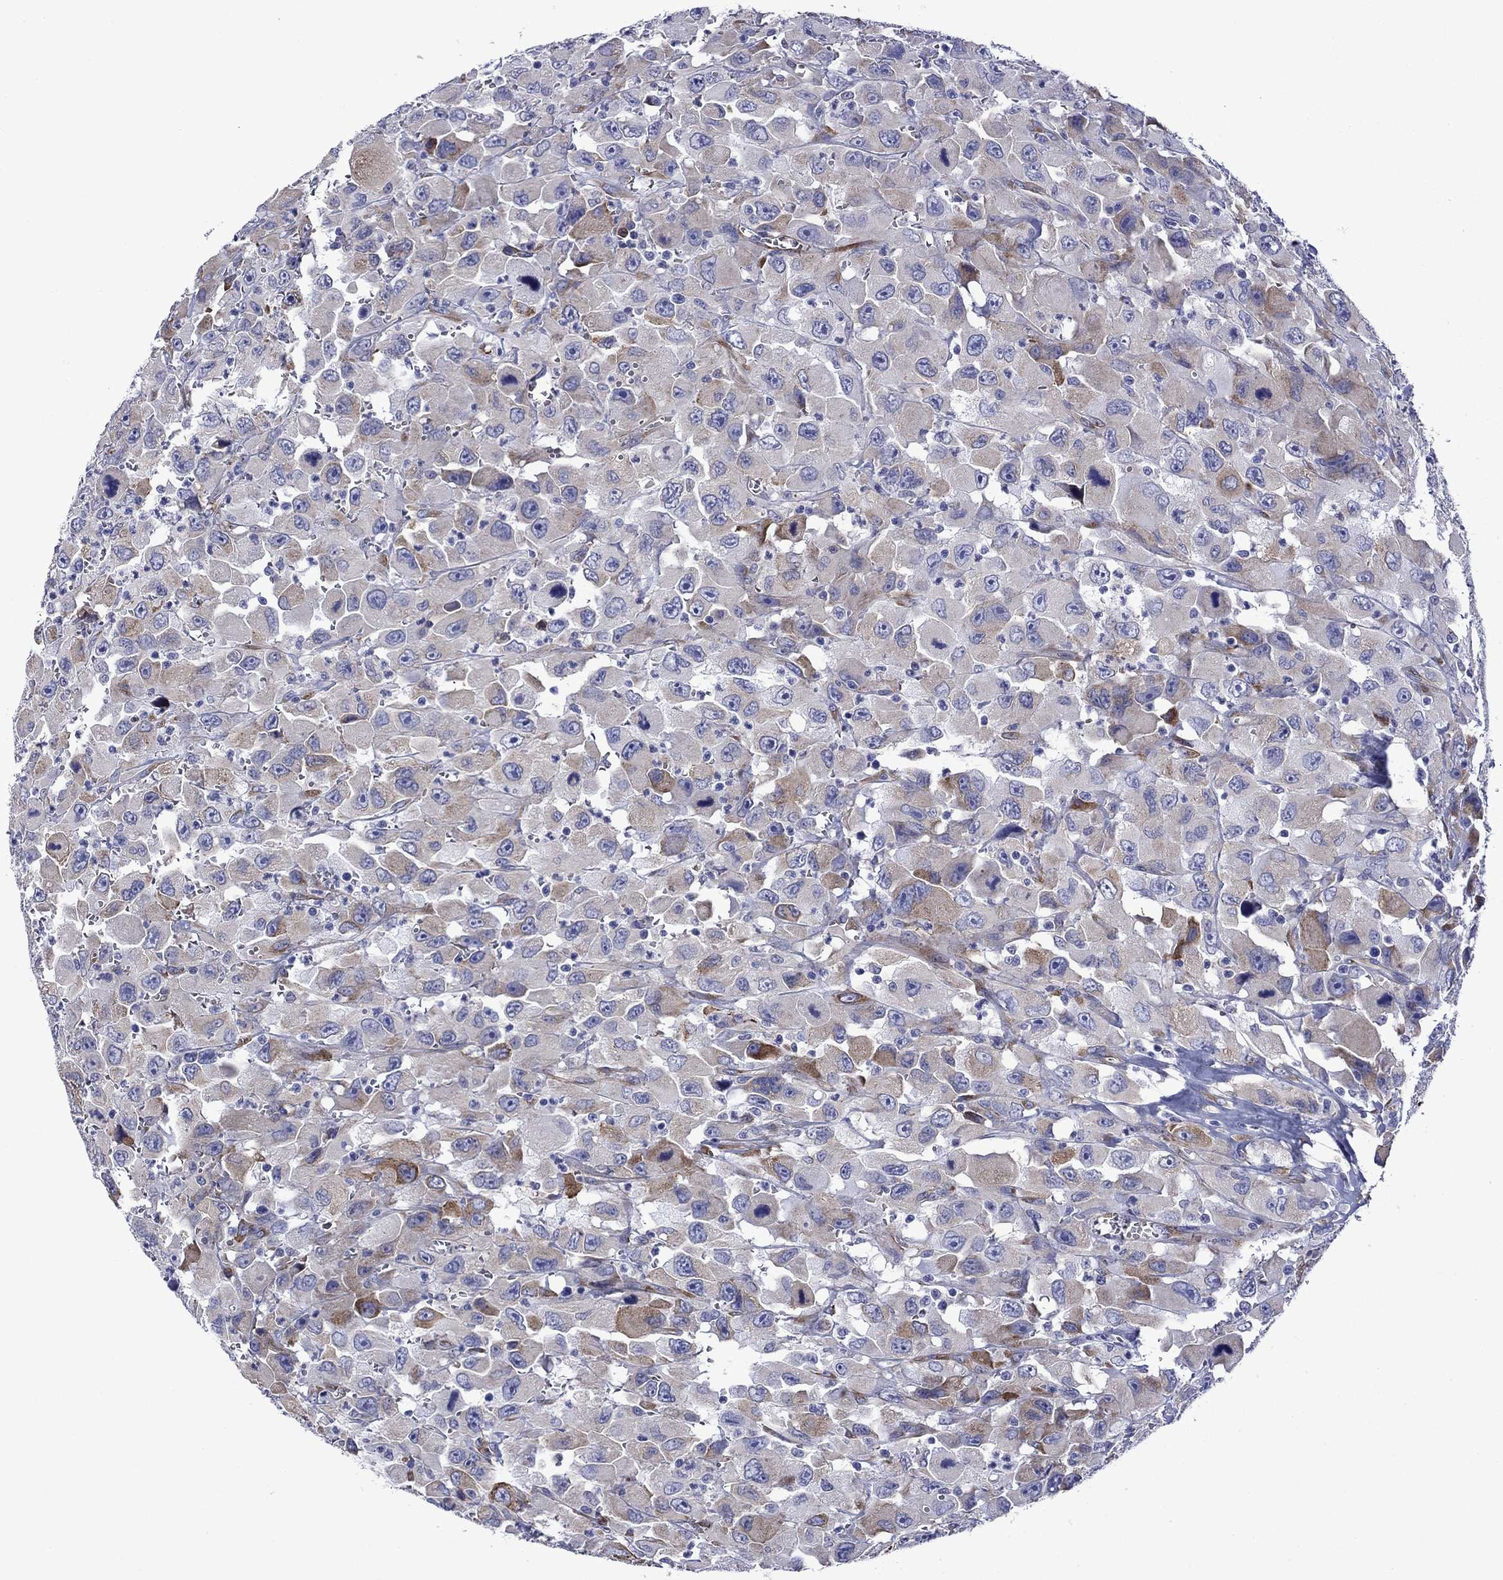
{"staining": {"intensity": "moderate", "quantity": "<25%", "location": "cytoplasmic/membranous"}, "tissue": "head and neck cancer", "cell_type": "Tumor cells", "image_type": "cancer", "snomed": [{"axis": "morphology", "description": "Squamous cell carcinoma, NOS"}, {"axis": "morphology", "description": "Squamous cell carcinoma, metastatic, NOS"}, {"axis": "topography", "description": "Oral tissue"}, {"axis": "topography", "description": "Head-Neck"}], "caption": "Immunohistochemical staining of human head and neck metastatic squamous cell carcinoma shows moderate cytoplasmic/membranous protein expression in about <25% of tumor cells.", "gene": "HSPG2", "patient": {"sex": "female", "age": 85}}